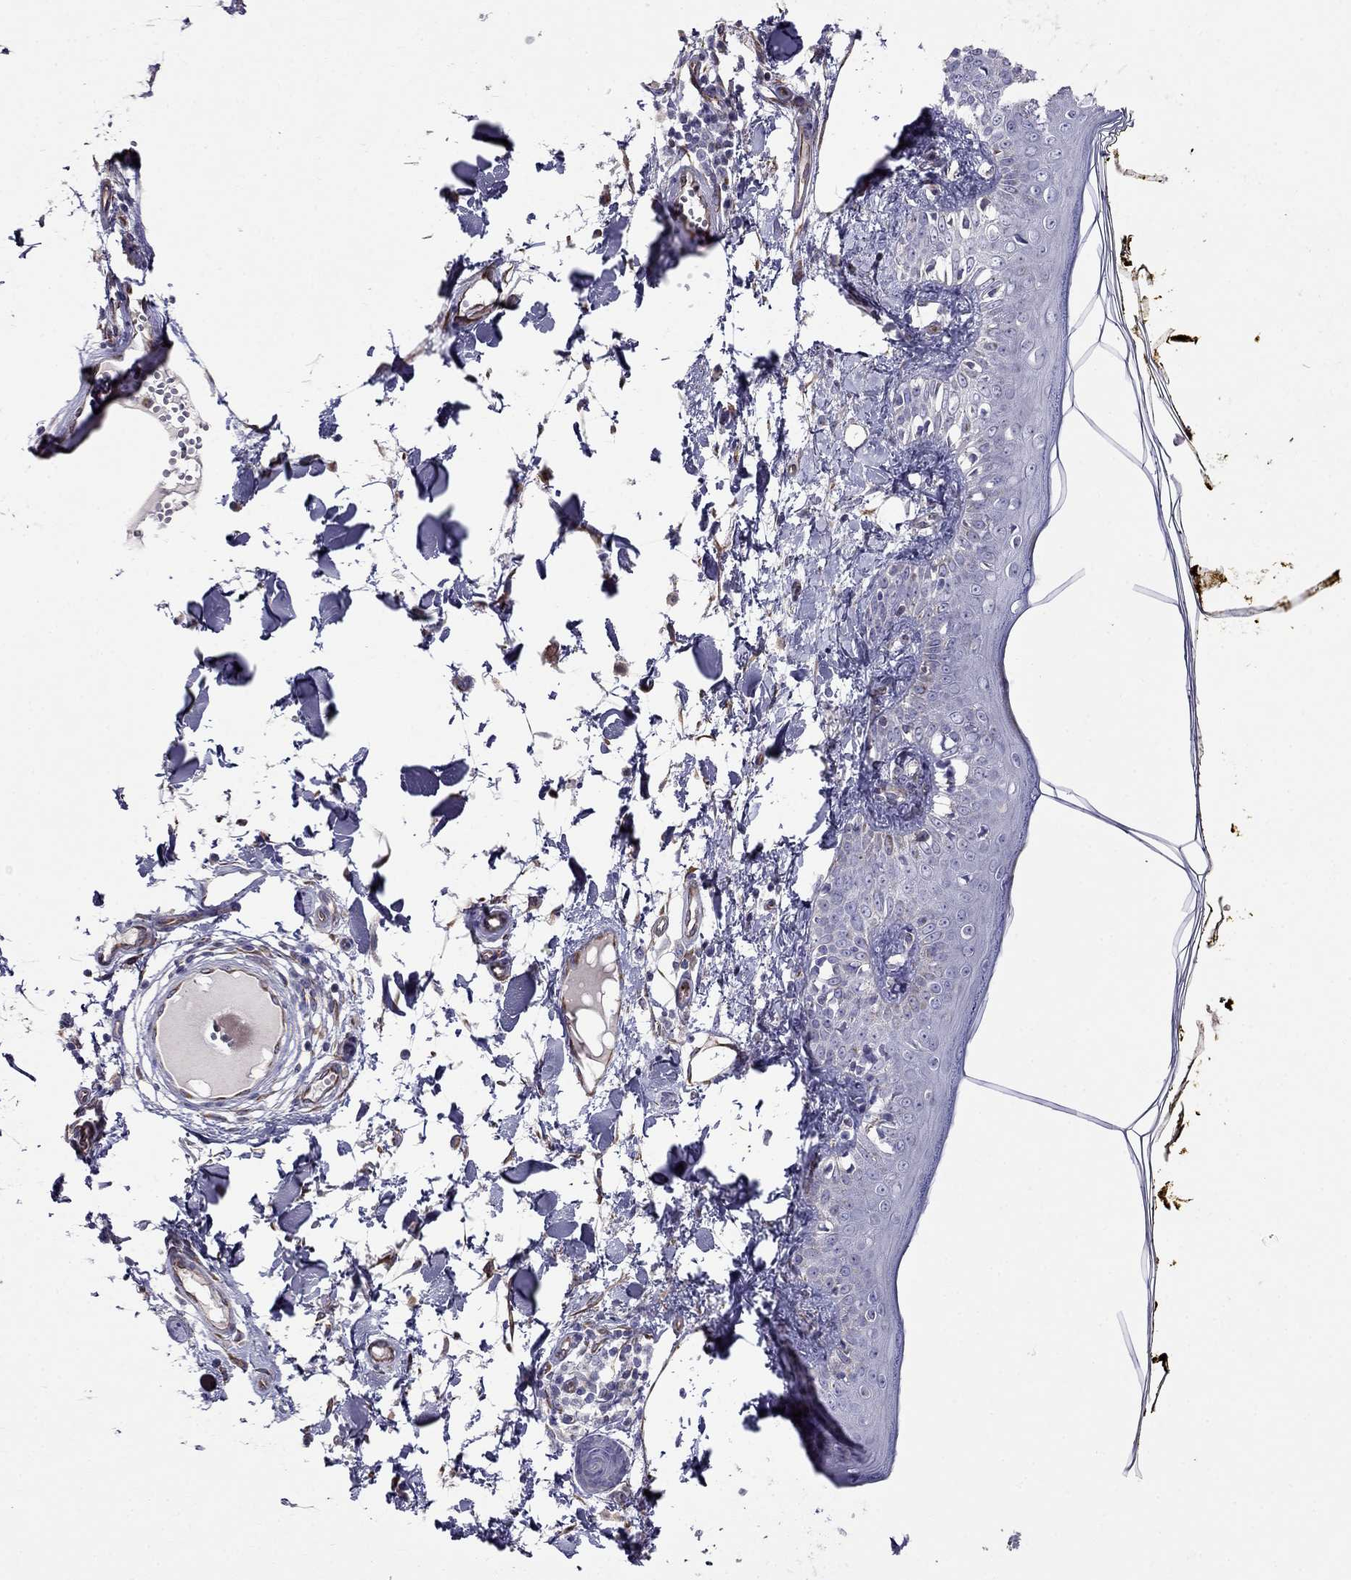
{"staining": {"intensity": "negative", "quantity": "none", "location": "none"}, "tissue": "skin", "cell_type": "Fibroblasts", "image_type": "normal", "snomed": [{"axis": "morphology", "description": "Normal tissue, NOS"}, {"axis": "topography", "description": "Skin"}], "caption": "Immunohistochemistry (IHC) image of normal skin: human skin stained with DAB (3,3'-diaminobenzidine) displays no significant protein positivity in fibroblasts.", "gene": "SPINT4", "patient": {"sex": "male", "age": 76}}